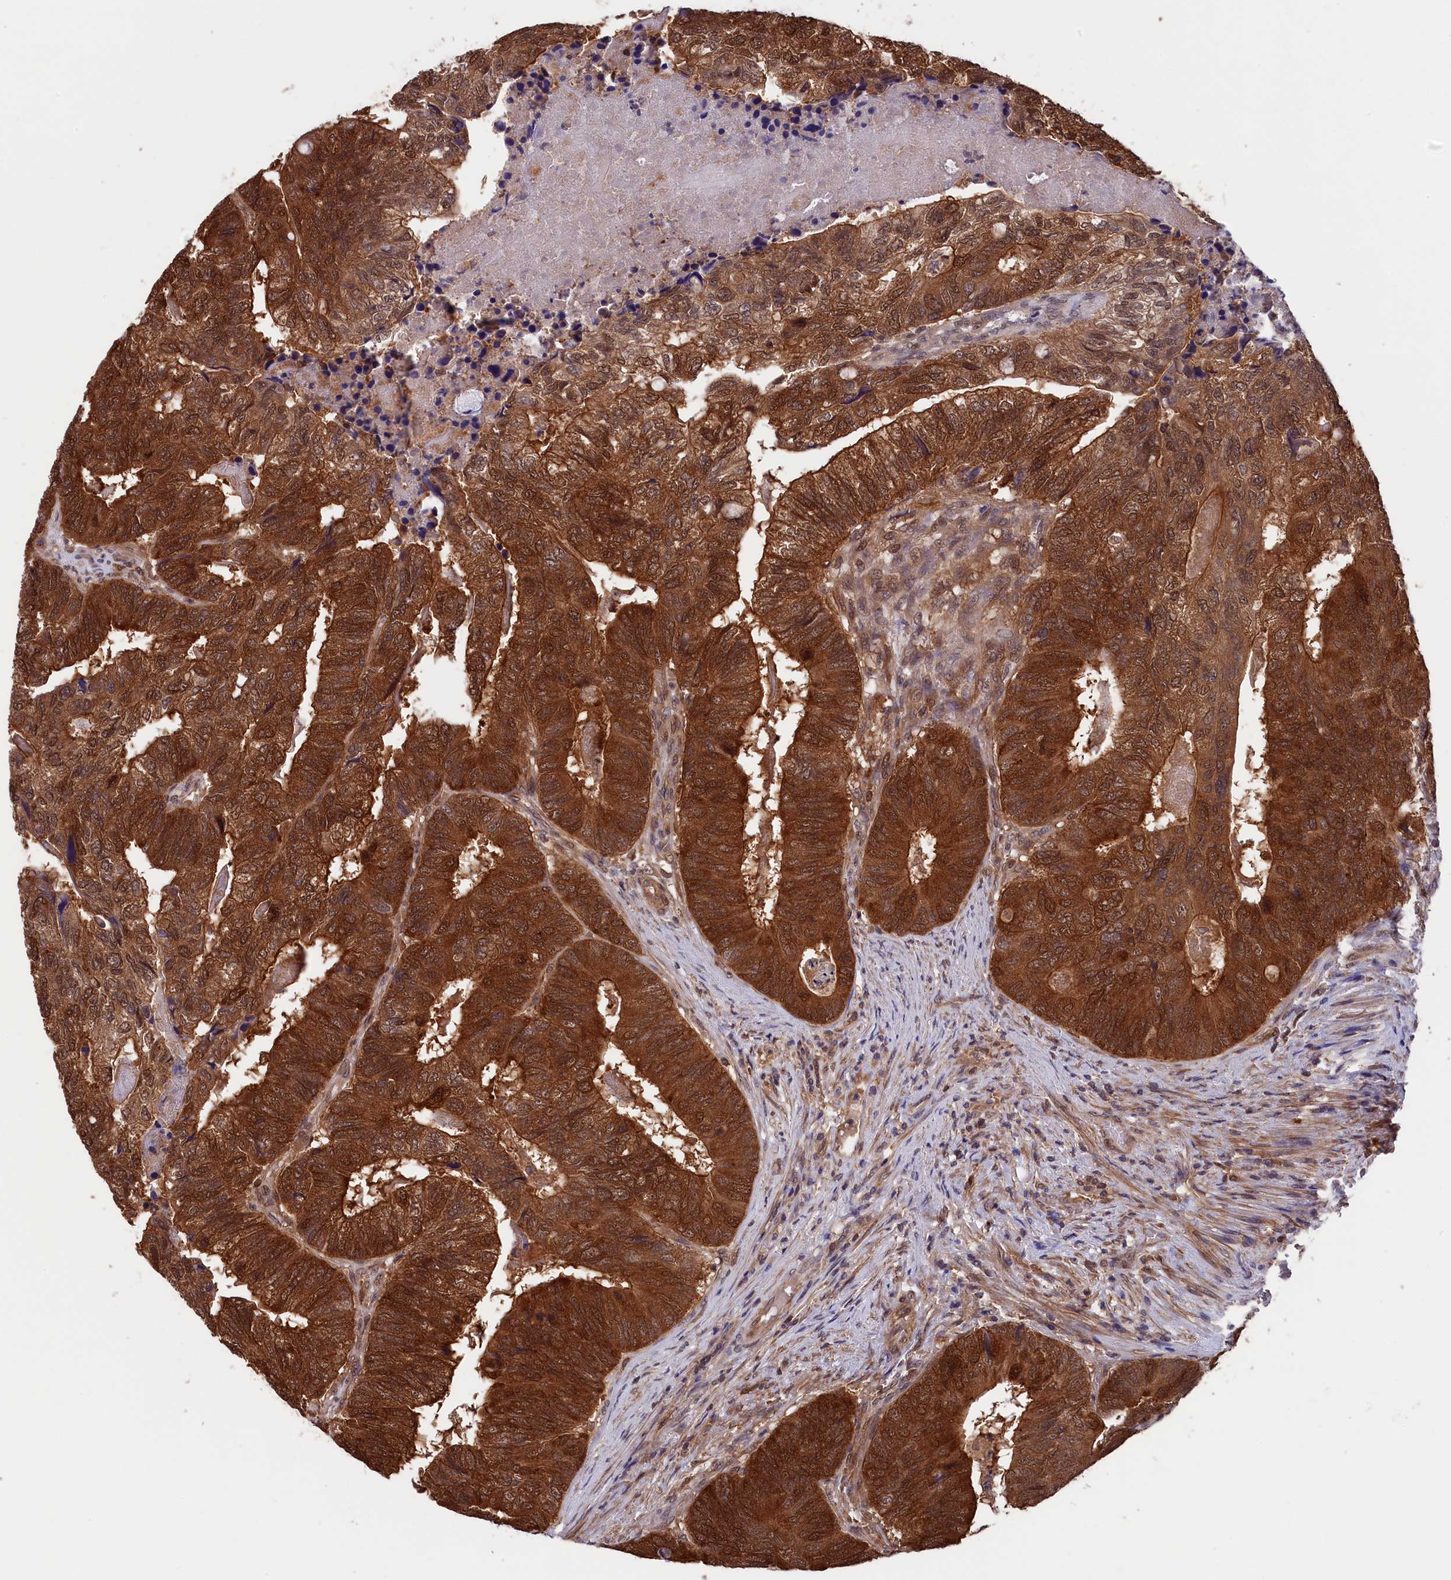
{"staining": {"intensity": "strong", "quantity": ">75%", "location": "cytoplasmic/membranous,nuclear"}, "tissue": "colorectal cancer", "cell_type": "Tumor cells", "image_type": "cancer", "snomed": [{"axis": "morphology", "description": "Adenocarcinoma, NOS"}, {"axis": "topography", "description": "Colon"}], "caption": "Brown immunohistochemical staining in adenocarcinoma (colorectal) shows strong cytoplasmic/membranous and nuclear positivity in approximately >75% of tumor cells.", "gene": "JPT2", "patient": {"sex": "female", "age": 67}}